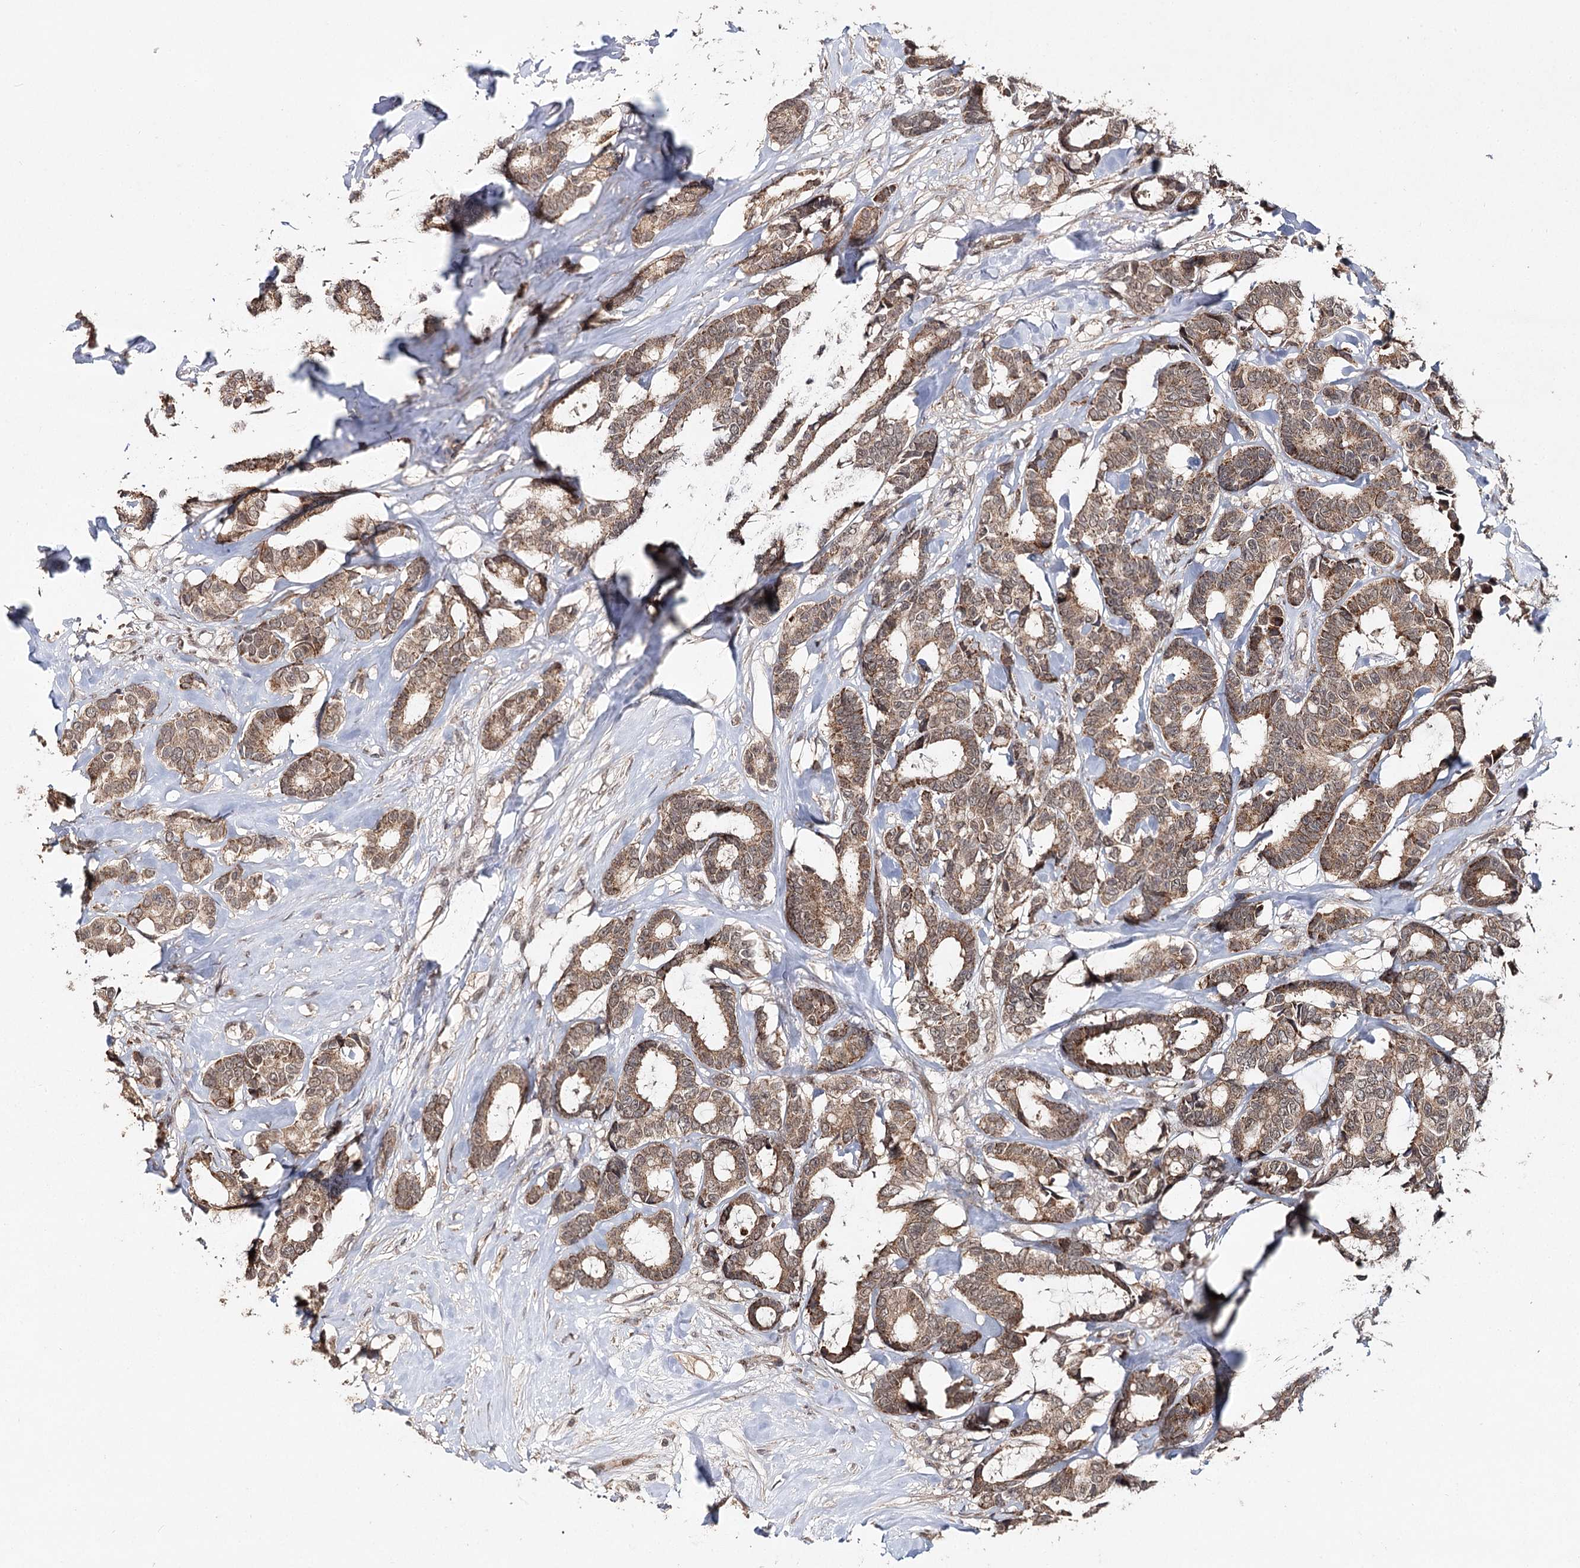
{"staining": {"intensity": "moderate", "quantity": ">75%", "location": "cytoplasmic/membranous"}, "tissue": "breast cancer", "cell_type": "Tumor cells", "image_type": "cancer", "snomed": [{"axis": "morphology", "description": "Duct carcinoma"}, {"axis": "topography", "description": "Breast"}], "caption": "High-power microscopy captured an immunohistochemistry (IHC) histopathology image of breast invasive ductal carcinoma, revealing moderate cytoplasmic/membranous expression in approximately >75% of tumor cells. (brown staining indicates protein expression, while blue staining denotes nuclei).", "gene": "ZNRF3", "patient": {"sex": "female", "age": 87}}